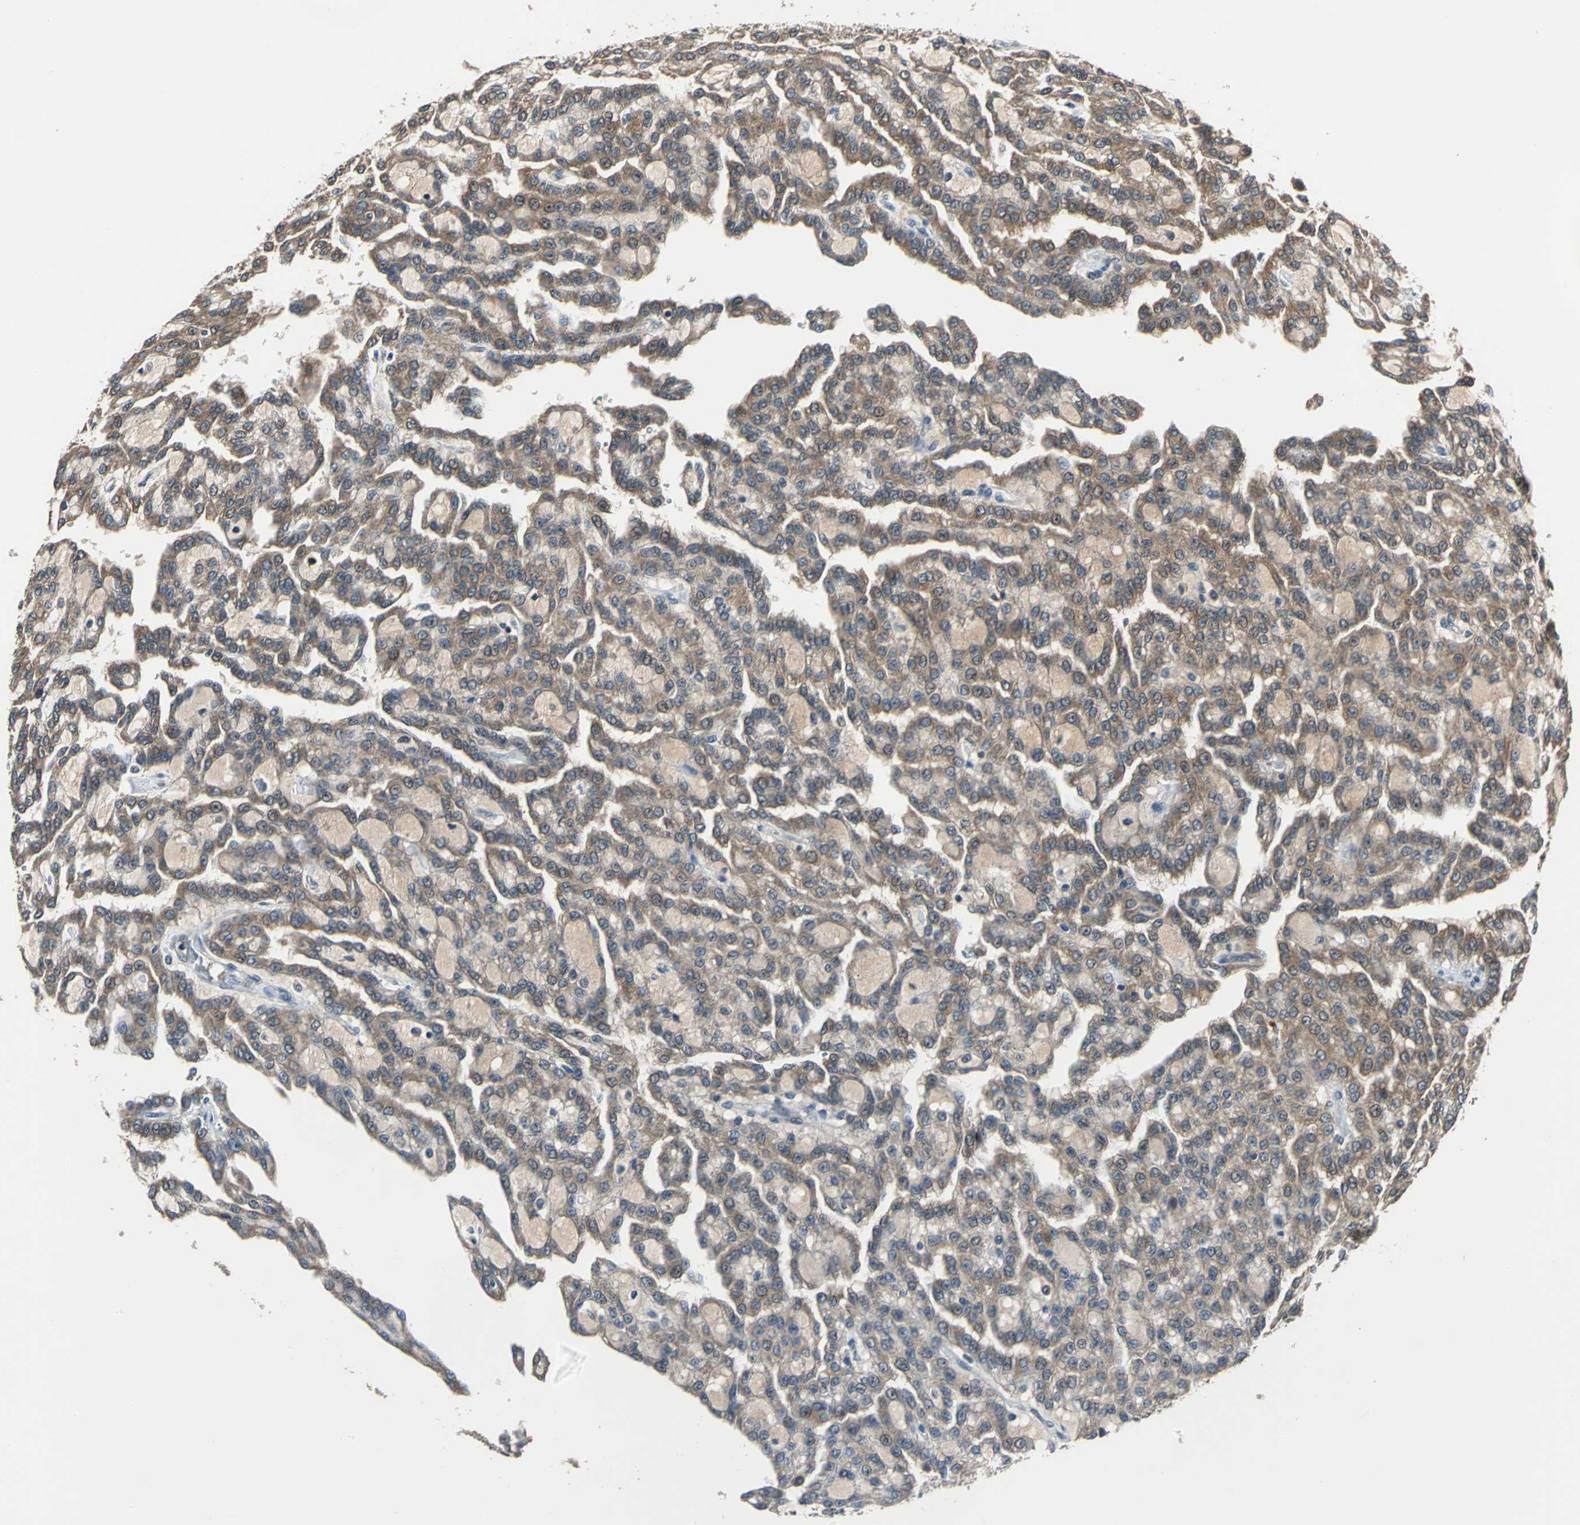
{"staining": {"intensity": "moderate", "quantity": ">75%", "location": "cytoplasmic/membranous"}, "tissue": "renal cancer", "cell_type": "Tumor cells", "image_type": "cancer", "snomed": [{"axis": "morphology", "description": "Adenocarcinoma, NOS"}, {"axis": "topography", "description": "Kidney"}], "caption": "Tumor cells reveal medium levels of moderate cytoplasmic/membranous staining in about >75% of cells in human renal adenocarcinoma.", "gene": "ZNF608", "patient": {"sex": "male", "age": 63}}